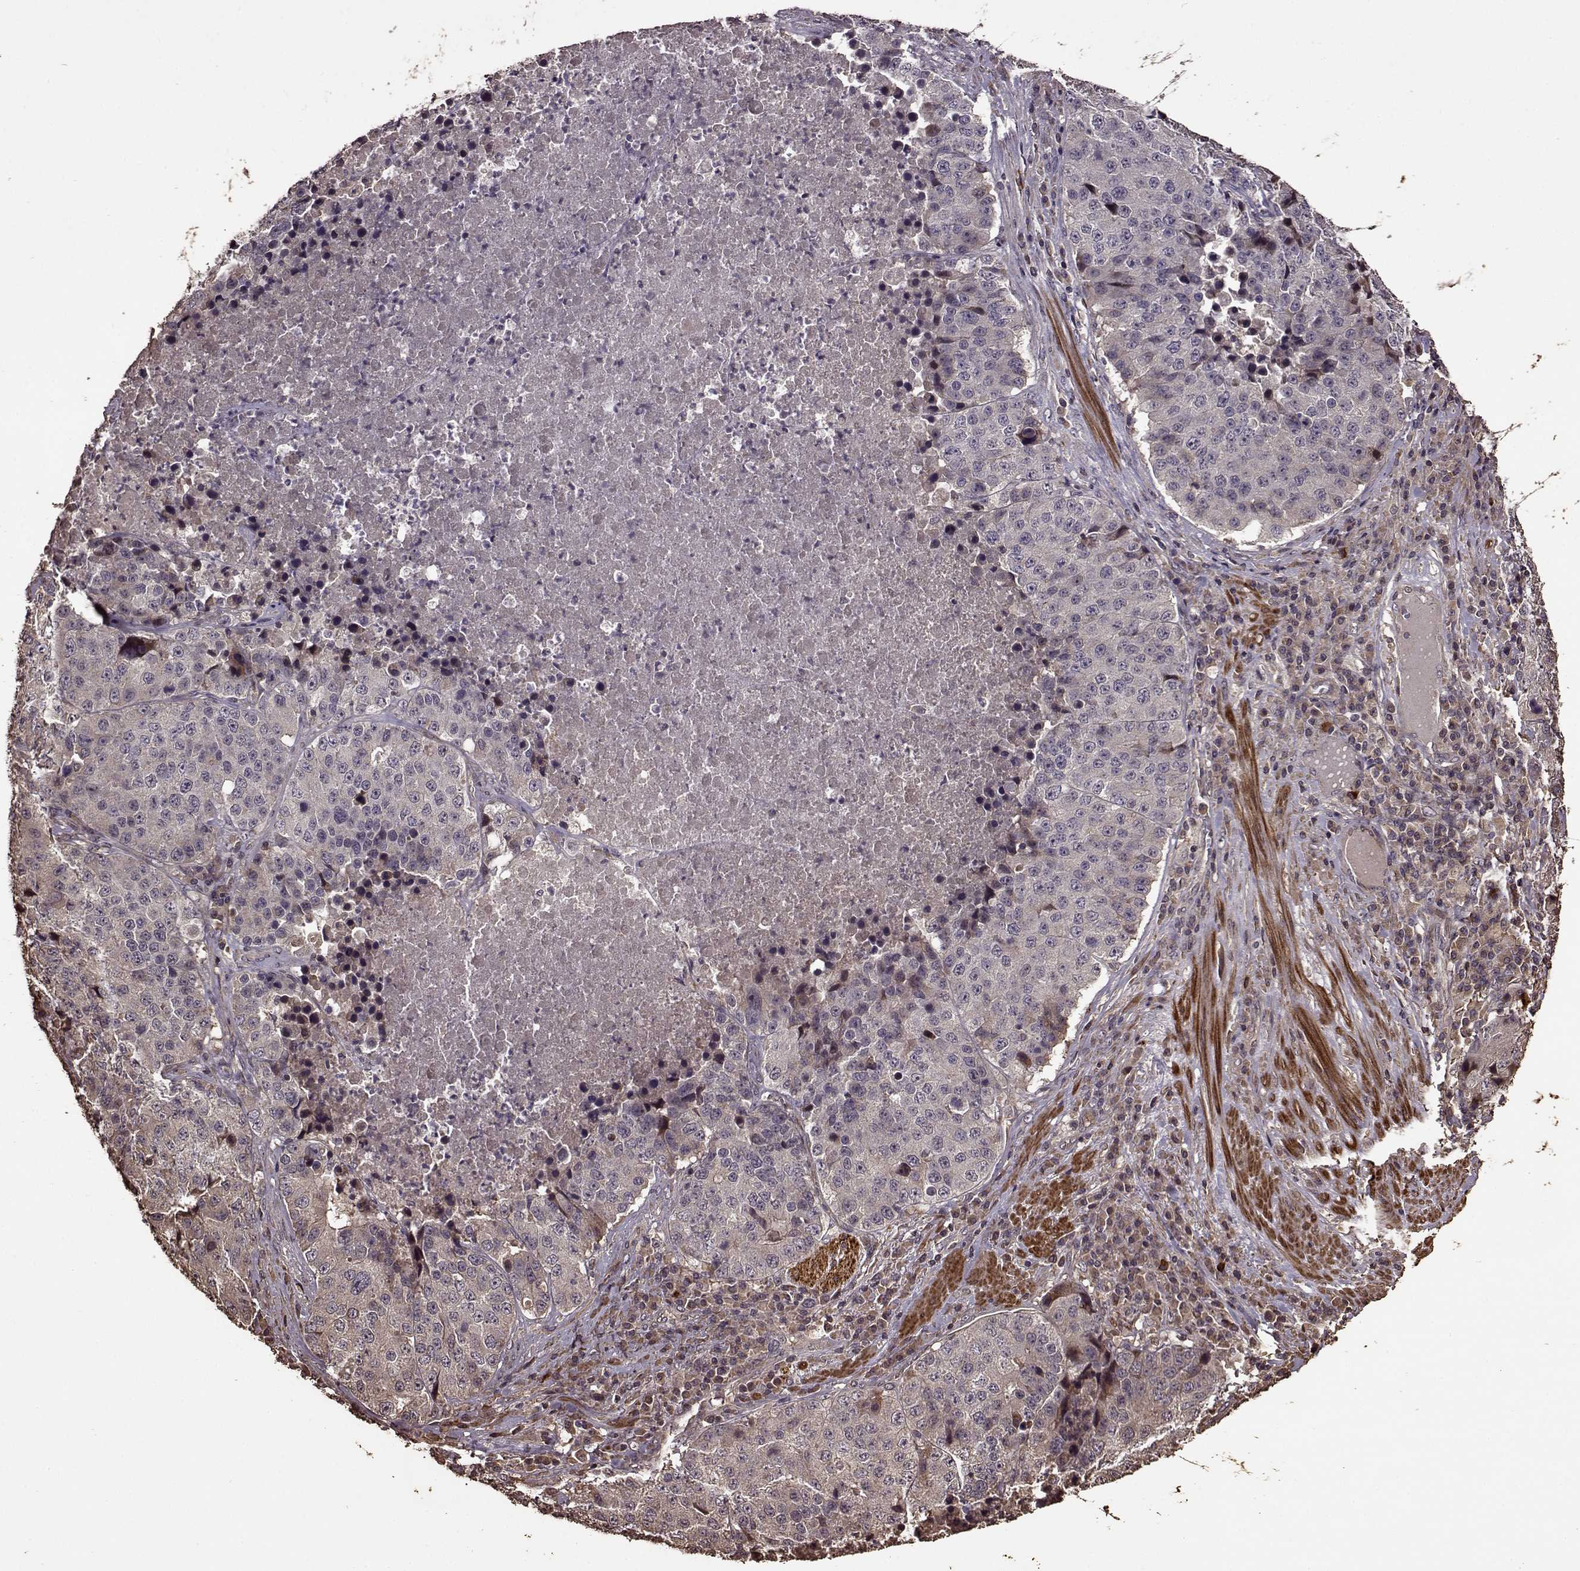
{"staining": {"intensity": "negative", "quantity": "none", "location": "none"}, "tissue": "stomach cancer", "cell_type": "Tumor cells", "image_type": "cancer", "snomed": [{"axis": "morphology", "description": "Adenocarcinoma, NOS"}, {"axis": "topography", "description": "Stomach"}], "caption": "Immunohistochemical staining of human stomach adenocarcinoma demonstrates no significant positivity in tumor cells.", "gene": "FBXW11", "patient": {"sex": "male", "age": 71}}